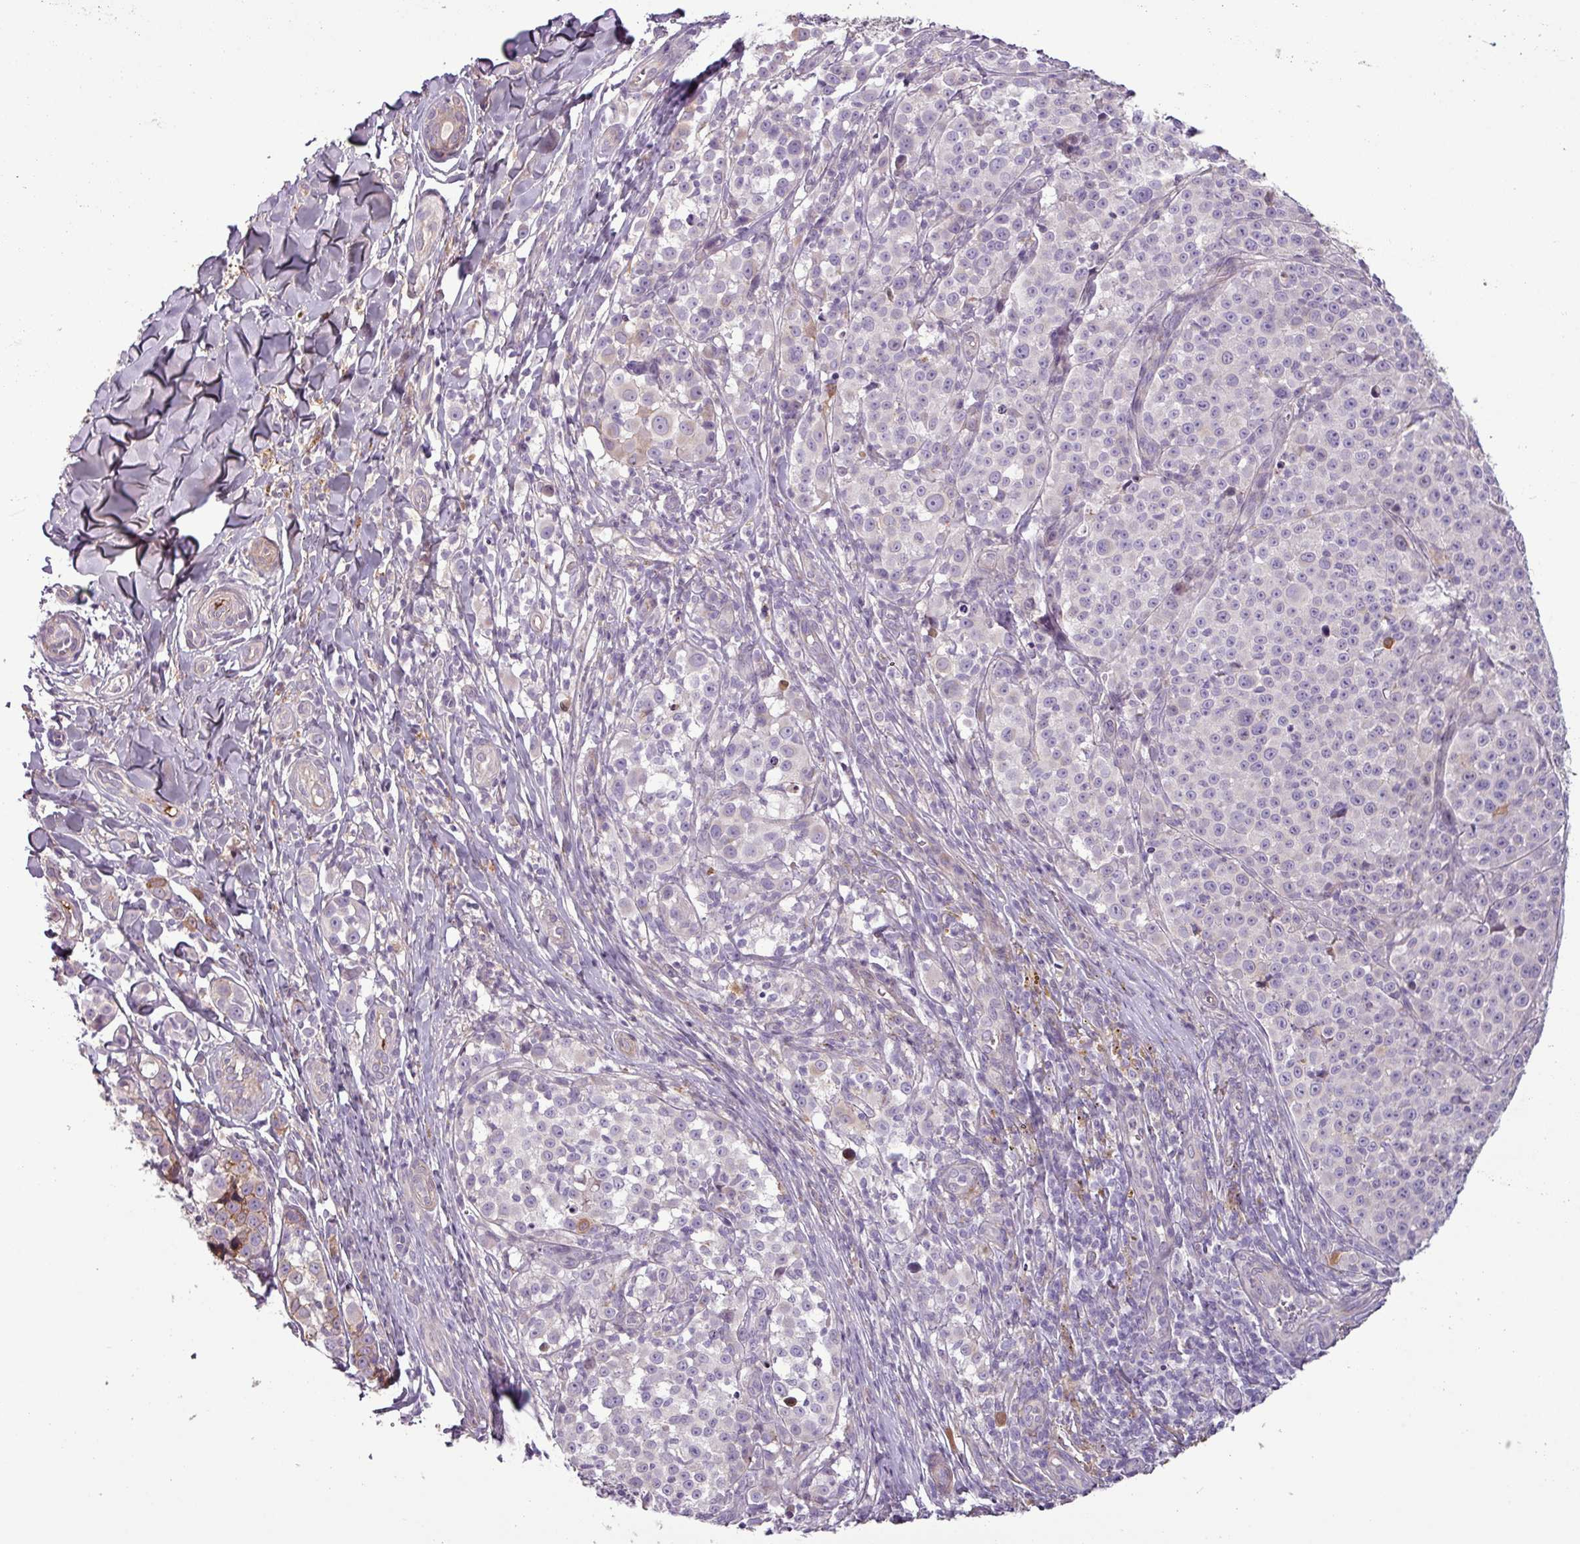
{"staining": {"intensity": "moderate", "quantity": "<25%", "location": "cytoplasmic/membranous"}, "tissue": "melanoma", "cell_type": "Tumor cells", "image_type": "cancer", "snomed": [{"axis": "morphology", "description": "Malignant melanoma, NOS"}, {"axis": "topography", "description": "Skin"}], "caption": "Protein staining shows moderate cytoplasmic/membranous expression in approximately <25% of tumor cells in melanoma.", "gene": "C4B", "patient": {"sex": "female", "age": 35}}